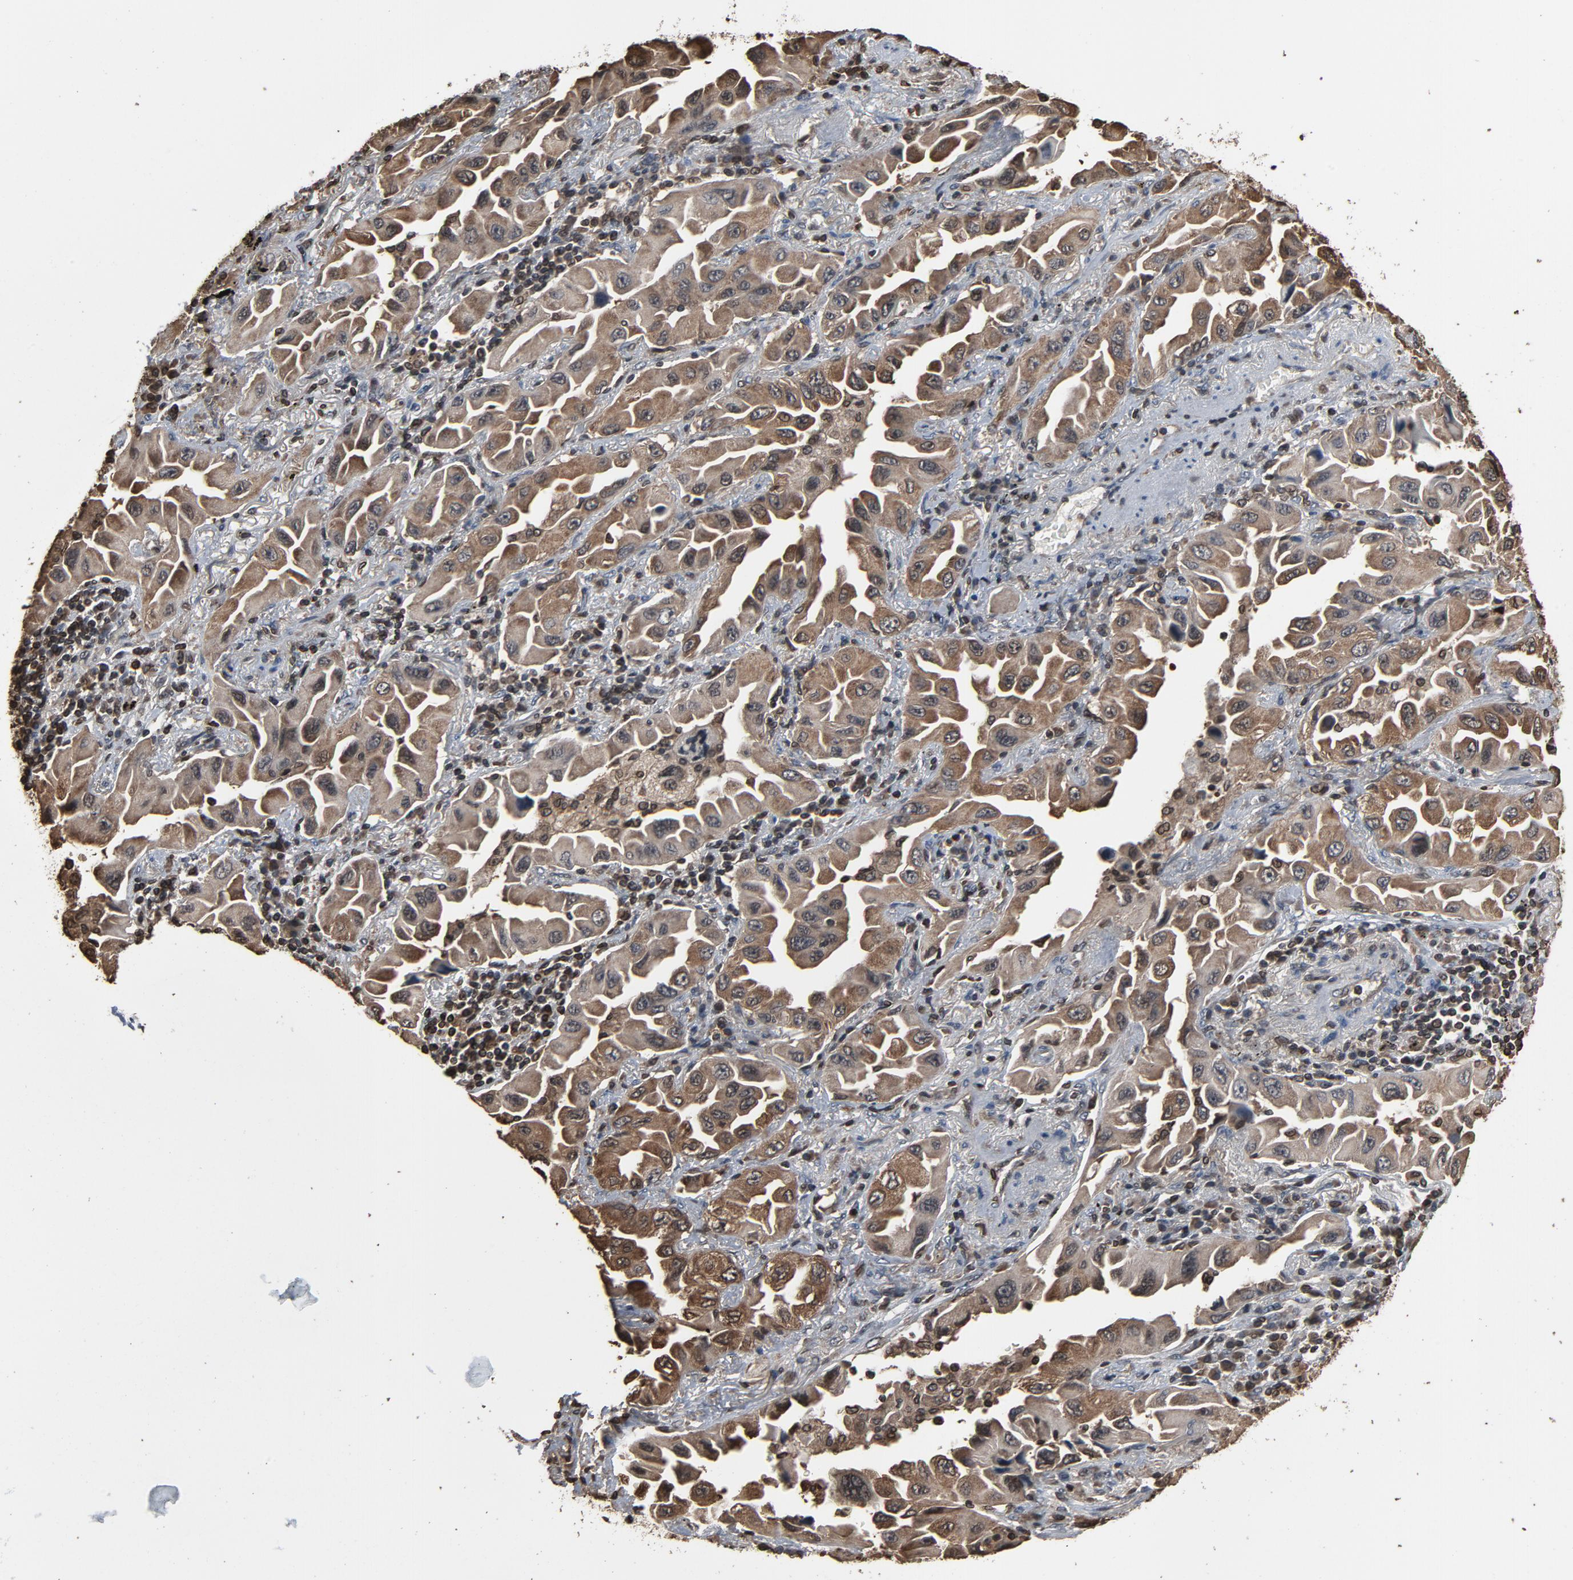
{"staining": {"intensity": "weak", "quantity": ">75%", "location": "cytoplasmic/membranous"}, "tissue": "lung cancer", "cell_type": "Tumor cells", "image_type": "cancer", "snomed": [{"axis": "morphology", "description": "Adenocarcinoma, NOS"}, {"axis": "topography", "description": "Lung"}], "caption": "IHC of human lung adenocarcinoma displays low levels of weak cytoplasmic/membranous positivity in about >75% of tumor cells.", "gene": "UBE2D1", "patient": {"sex": "female", "age": 65}}